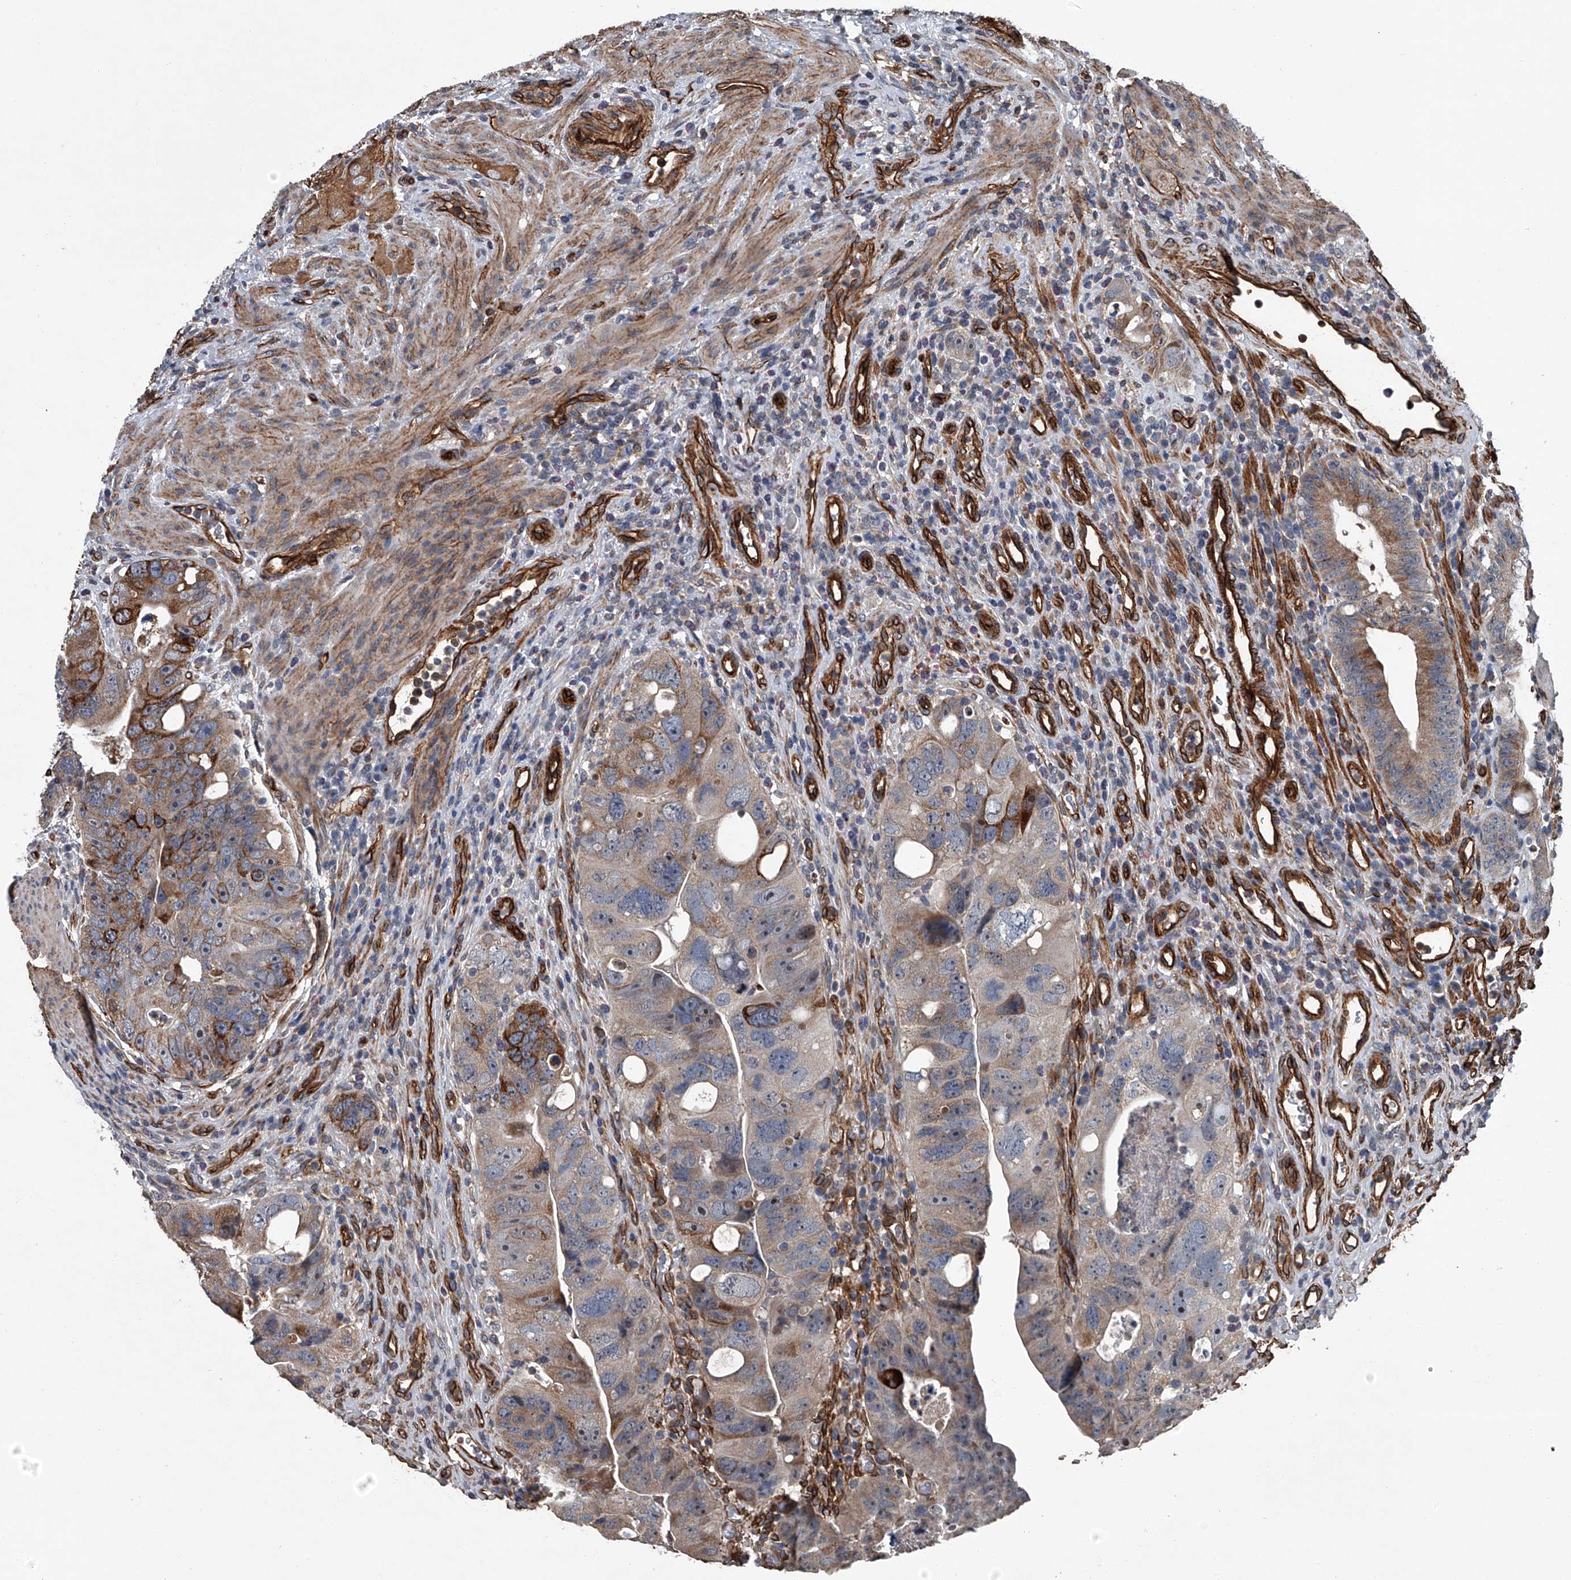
{"staining": {"intensity": "weak", "quantity": "25%-75%", "location": "cytoplasmic/membranous"}, "tissue": "colorectal cancer", "cell_type": "Tumor cells", "image_type": "cancer", "snomed": [{"axis": "morphology", "description": "Adenocarcinoma, NOS"}, {"axis": "topography", "description": "Rectum"}], "caption": "Immunohistochemistry (IHC) image of colorectal adenocarcinoma stained for a protein (brown), which displays low levels of weak cytoplasmic/membranous positivity in about 25%-75% of tumor cells.", "gene": "LDLRAD2", "patient": {"sex": "male", "age": 59}}